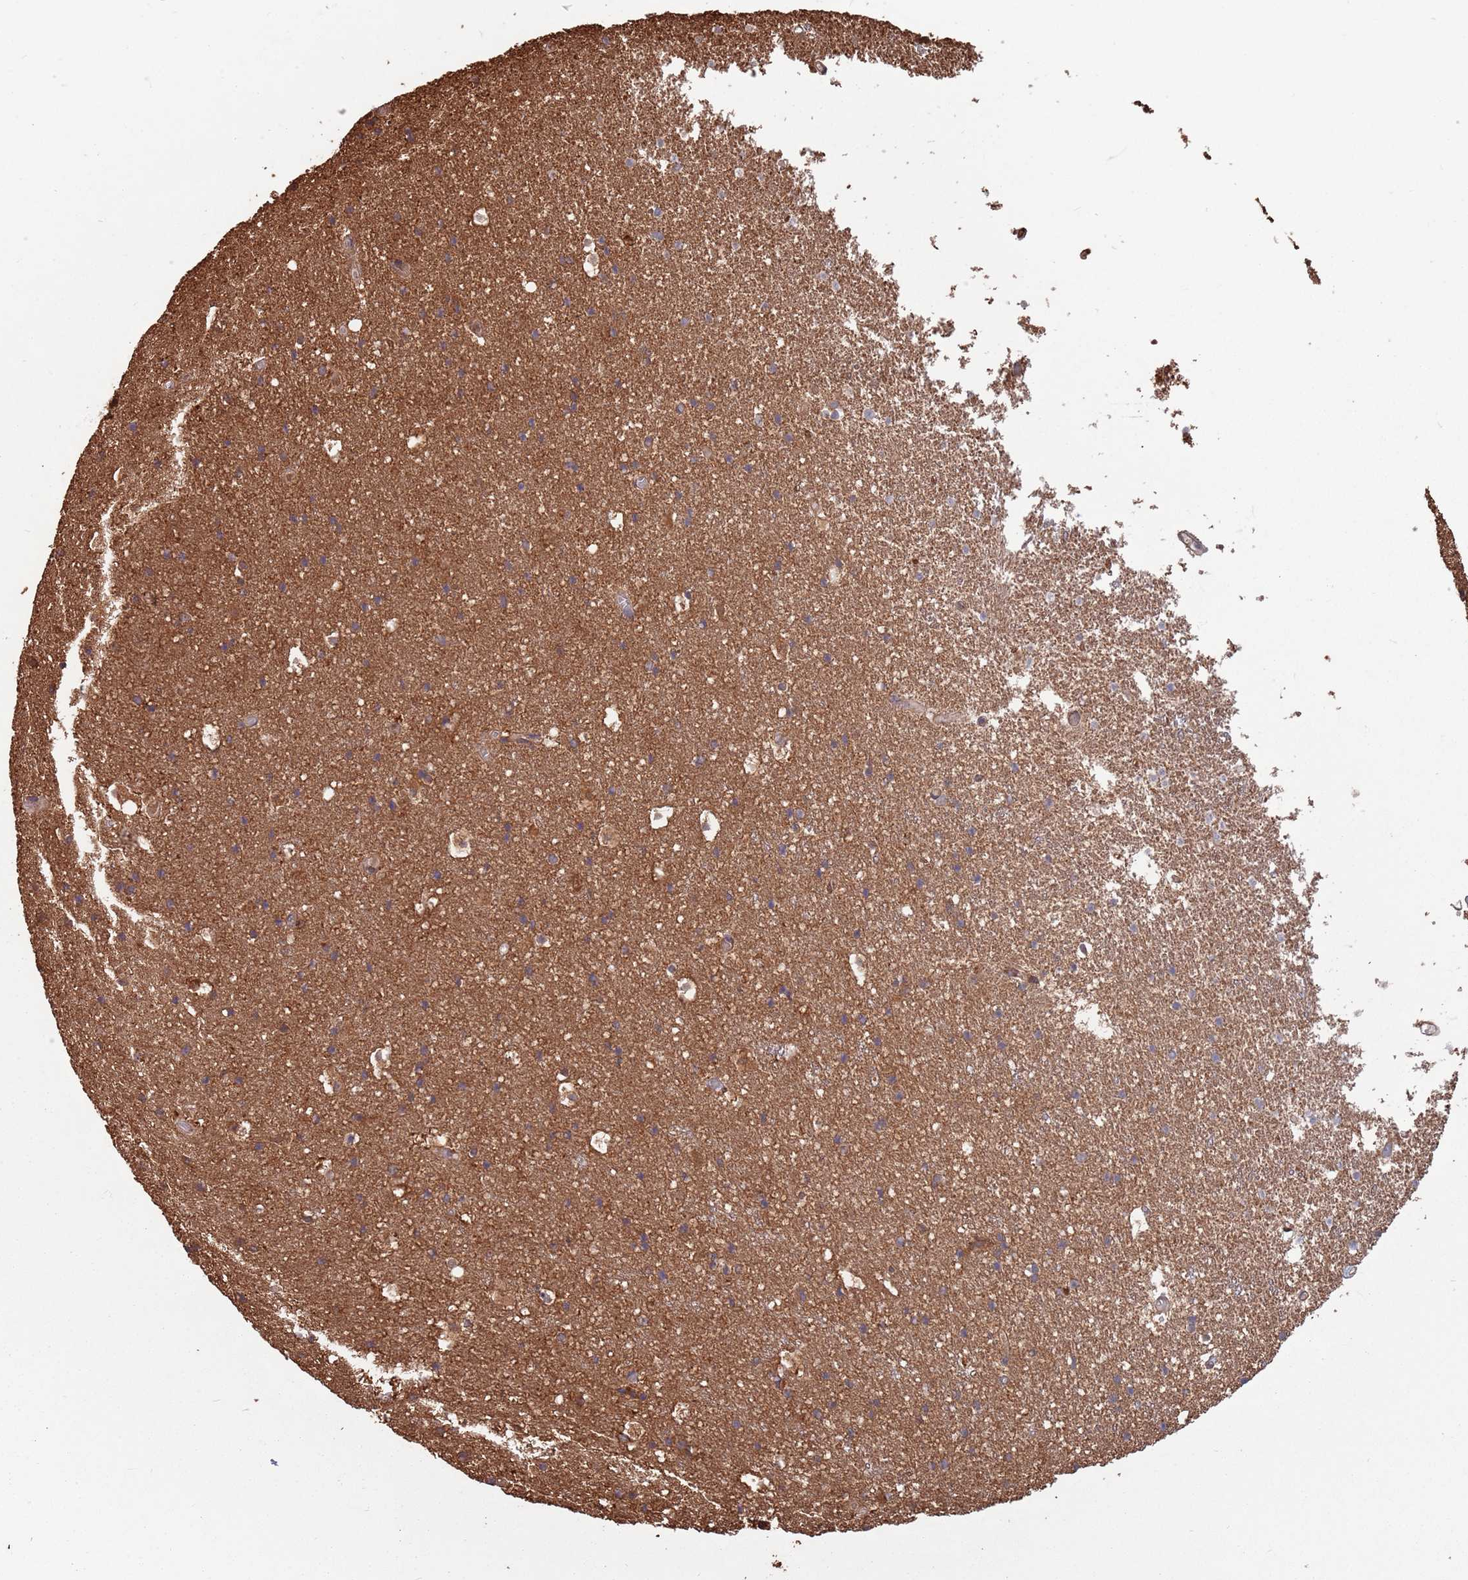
{"staining": {"intensity": "moderate", "quantity": "<25%", "location": "cytoplasmic/membranous"}, "tissue": "hippocampus", "cell_type": "Glial cells", "image_type": "normal", "snomed": [{"axis": "morphology", "description": "Normal tissue, NOS"}, {"axis": "topography", "description": "Hippocampus"}], "caption": "Immunohistochemistry (IHC) image of unremarkable hippocampus: human hippocampus stained using immunohistochemistry demonstrates low levels of moderate protein expression localized specifically in the cytoplasmic/membranous of glial cells, appearing as a cytoplasmic/membranous brown color.", "gene": "COG4", "patient": {"sex": "female", "age": 52}}